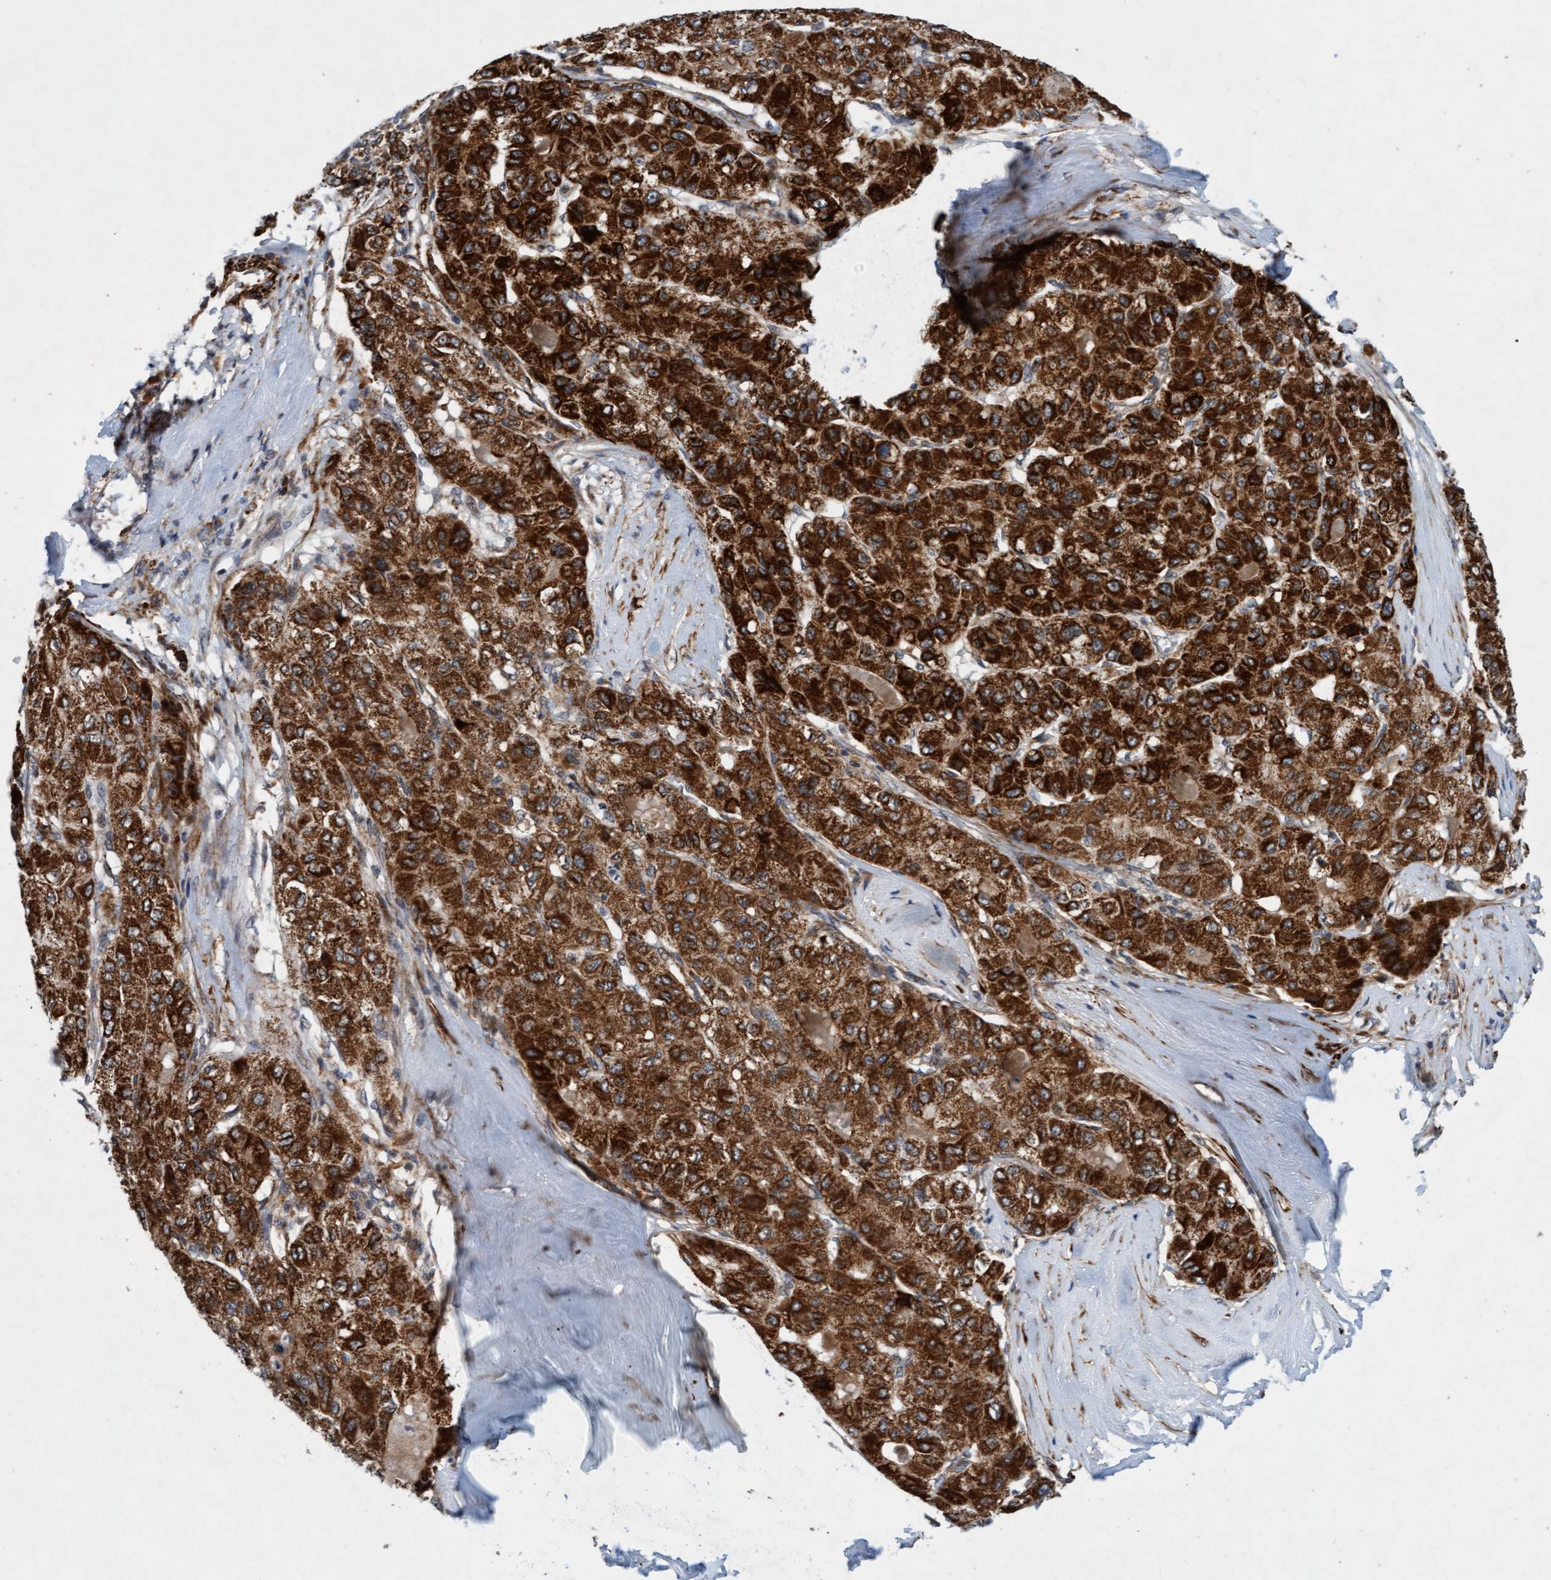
{"staining": {"intensity": "strong", "quantity": ">75%", "location": "cytoplasmic/membranous"}, "tissue": "liver cancer", "cell_type": "Tumor cells", "image_type": "cancer", "snomed": [{"axis": "morphology", "description": "Carcinoma, Hepatocellular, NOS"}, {"axis": "topography", "description": "Liver"}], "caption": "Tumor cells display high levels of strong cytoplasmic/membranous positivity in approximately >75% of cells in human hepatocellular carcinoma (liver). The staining was performed using DAB to visualize the protein expression in brown, while the nuclei were stained in blue with hematoxylin (Magnification: 20x).", "gene": "TMEM70", "patient": {"sex": "male", "age": 80}}